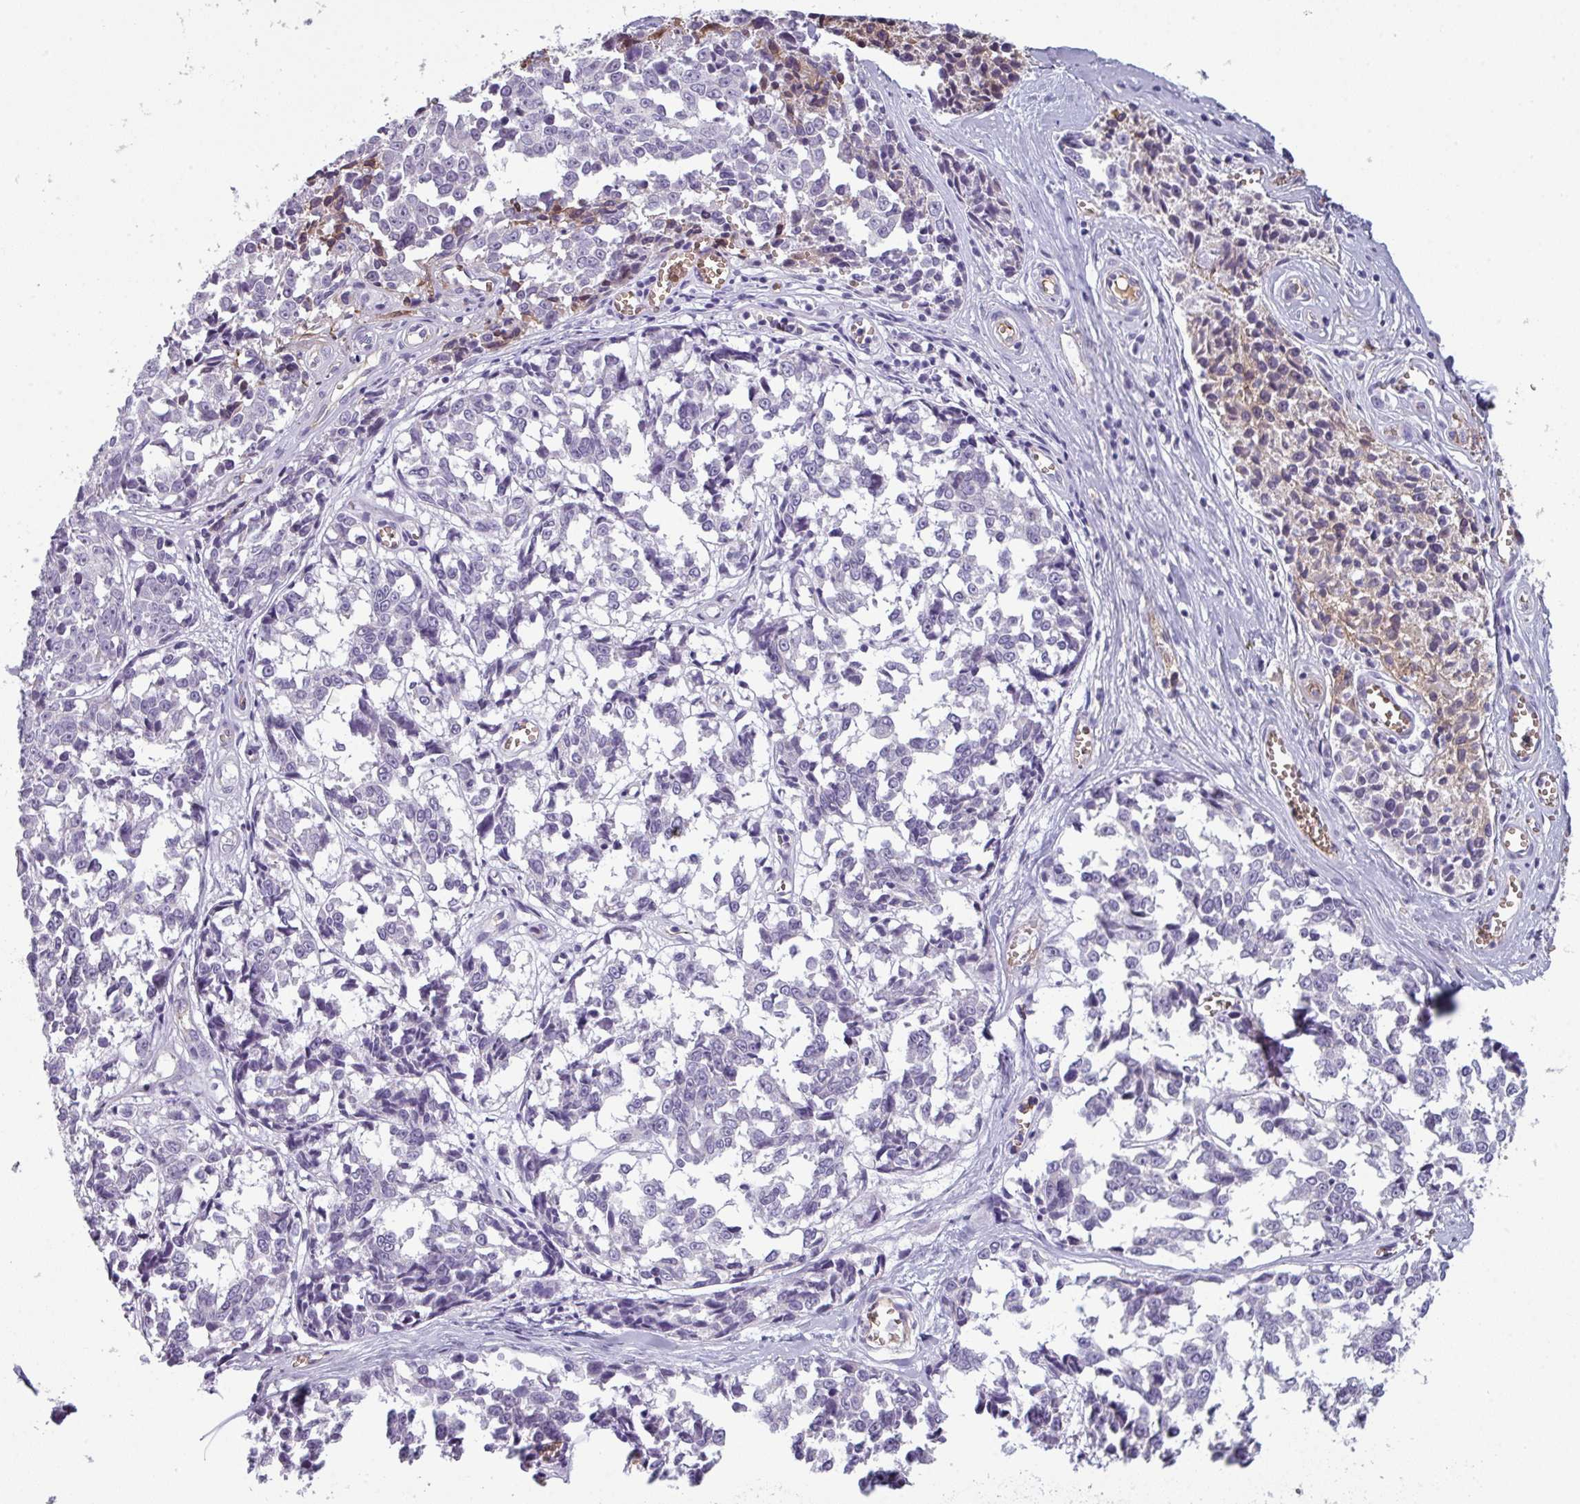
{"staining": {"intensity": "negative", "quantity": "none", "location": "none"}, "tissue": "melanoma", "cell_type": "Tumor cells", "image_type": "cancer", "snomed": [{"axis": "morphology", "description": "Malignant melanoma, NOS"}, {"axis": "topography", "description": "Skin"}], "caption": "IHC of melanoma reveals no expression in tumor cells.", "gene": "AREL1", "patient": {"sex": "female", "age": 64}}